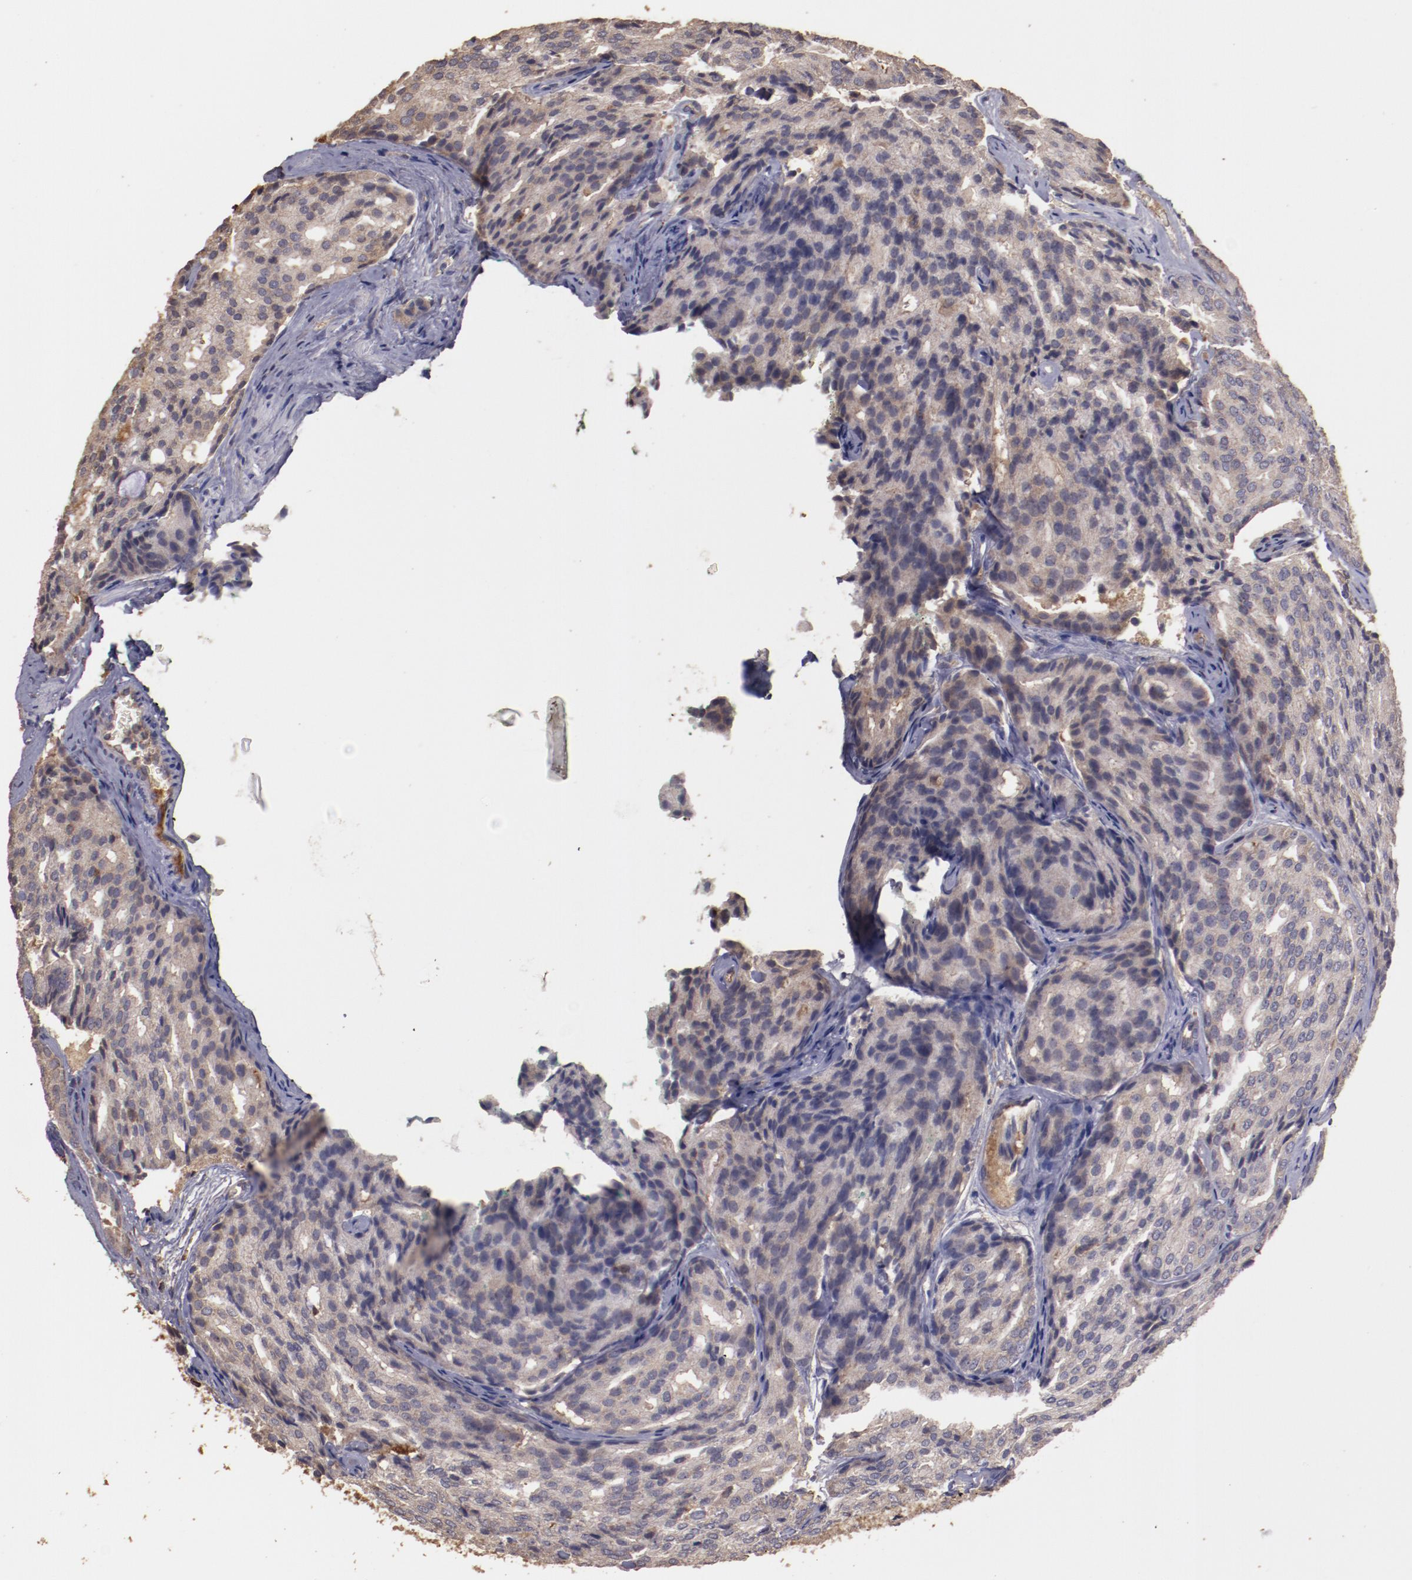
{"staining": {"intensity": "weak", "quantity": ">75%", "location": "cytoplasmic/membranous"}, "tissue": "prostate cancer", "cell_type": "Tumor cells", "image_type": "cancer", "snomed": [{"axis": "morphology", "description": "Adenocarcinoma, High grade"}, {"axis": "topography", "description": "Prostate"}], "caption": "This image displays immunohistochemistry staining of human prostate cancer, with low weak cytoplasmic/membranous expression in approximately >75% of tumor cells.", "gene": "SRRD", "patient": {"sex": "male", "age": 64}}